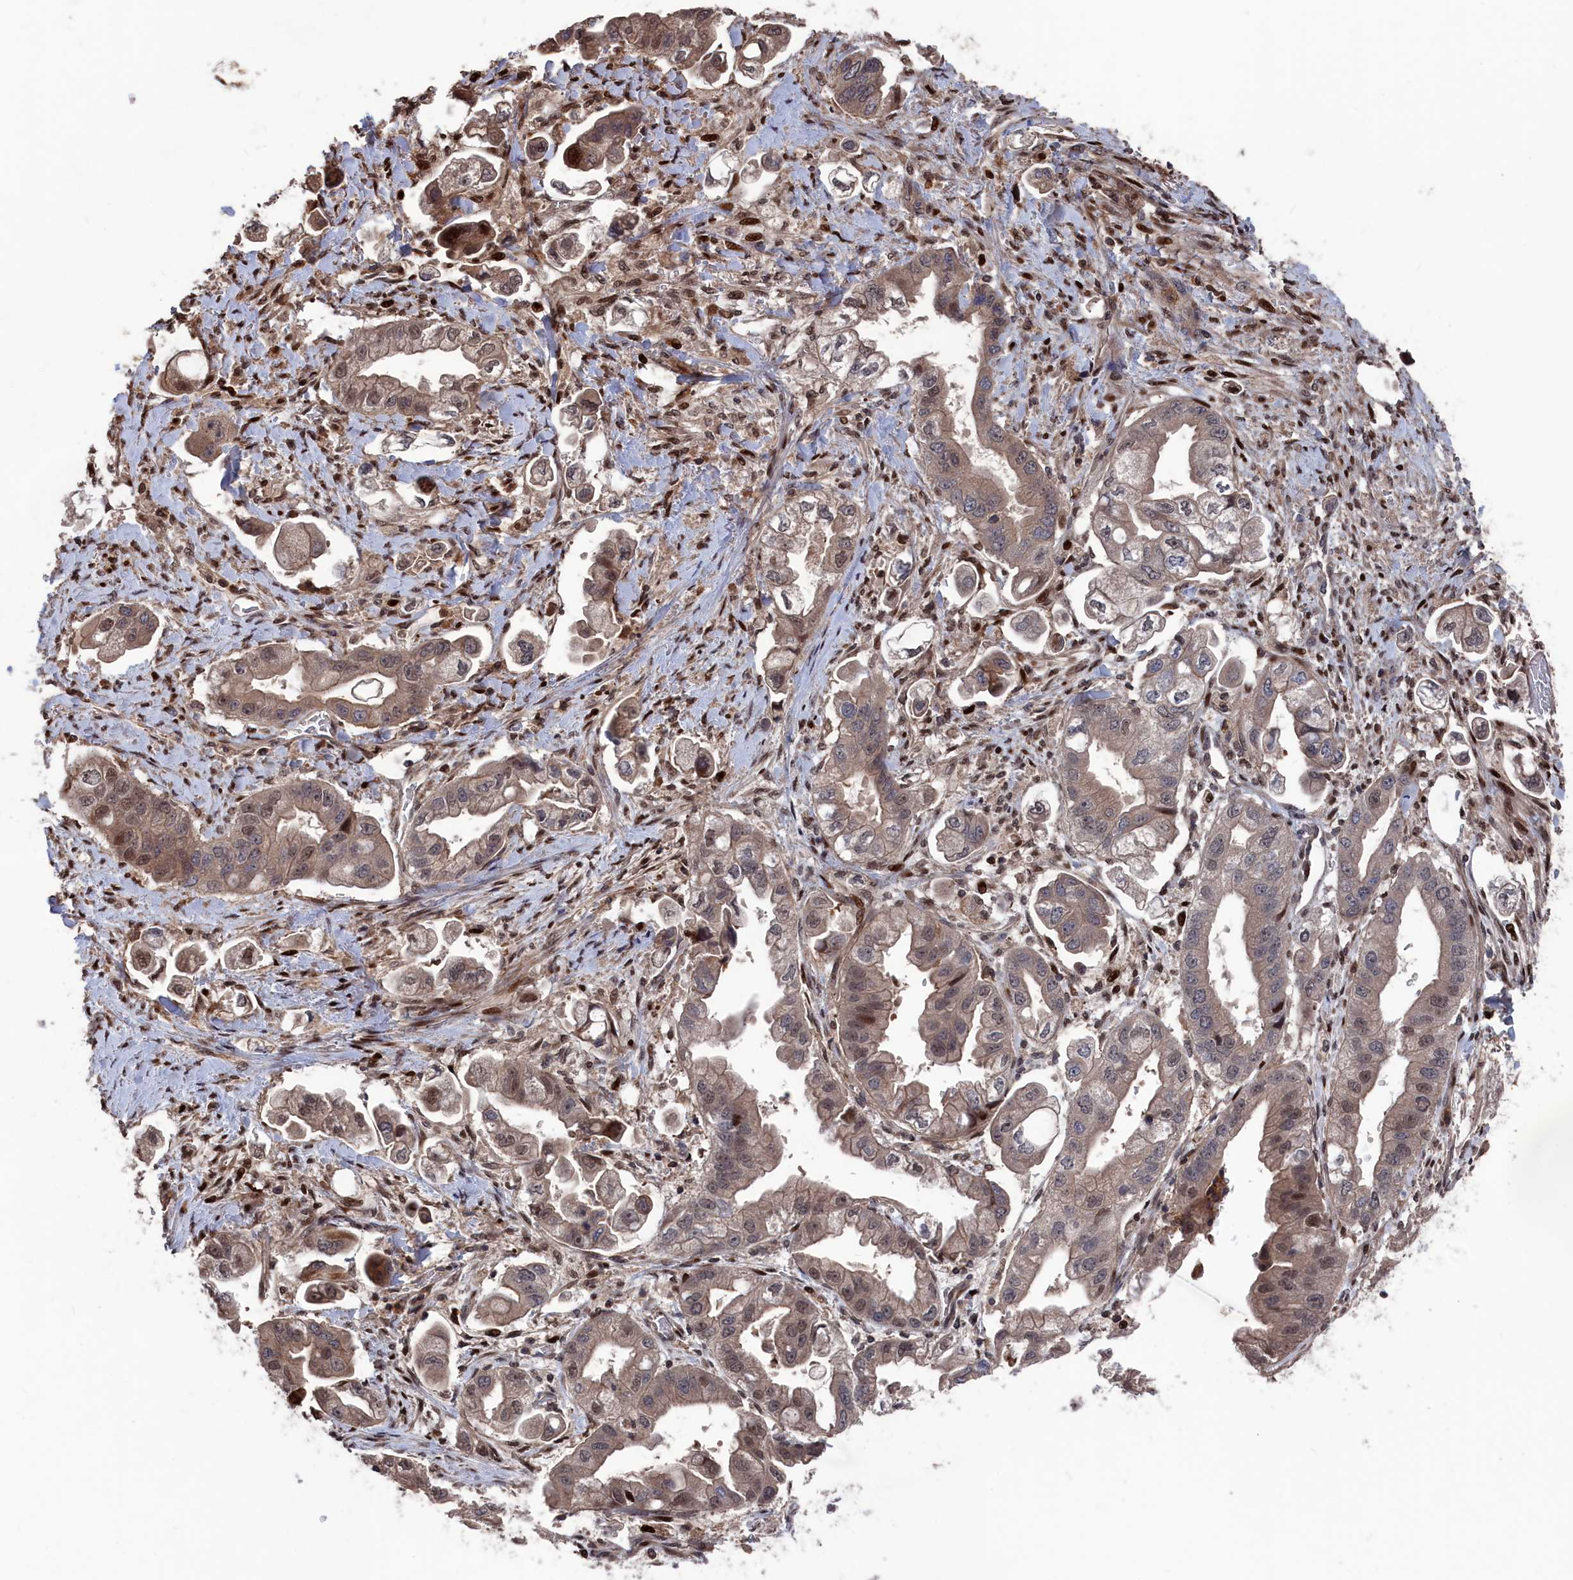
{"staining": {"intensity": "moderate", "quantity": "25%-75%", "location": "cytoplasmic/membranous,nuclear"}, "tissue": "stomach cancer", "cell_type": "Tumor cells", "image_type": "cancer", "snomed": [{"axis": "morphology", "description": "Adenocarcinoma, NOS"}, {"axis": "topography", "description": "Stomach"}], "caption": "High-magnification brightfield microscopy of stomach adenocarcinoma stained with DAB (brown) and counterstained with hematoxylin (blue). tumor cells exhibit moderate cytoplasmic/membranous and nuclear expression is appreciated in about25%-75% of cells. The protein of interest is stained brown, and the nuclei are stained in blue (DAB (3,3'-diaminobenzidine) IHC with brightfield microscopy, high magnification).", "gene": "PLA2G15", "patient": {"sex": "male", "age": 62}}